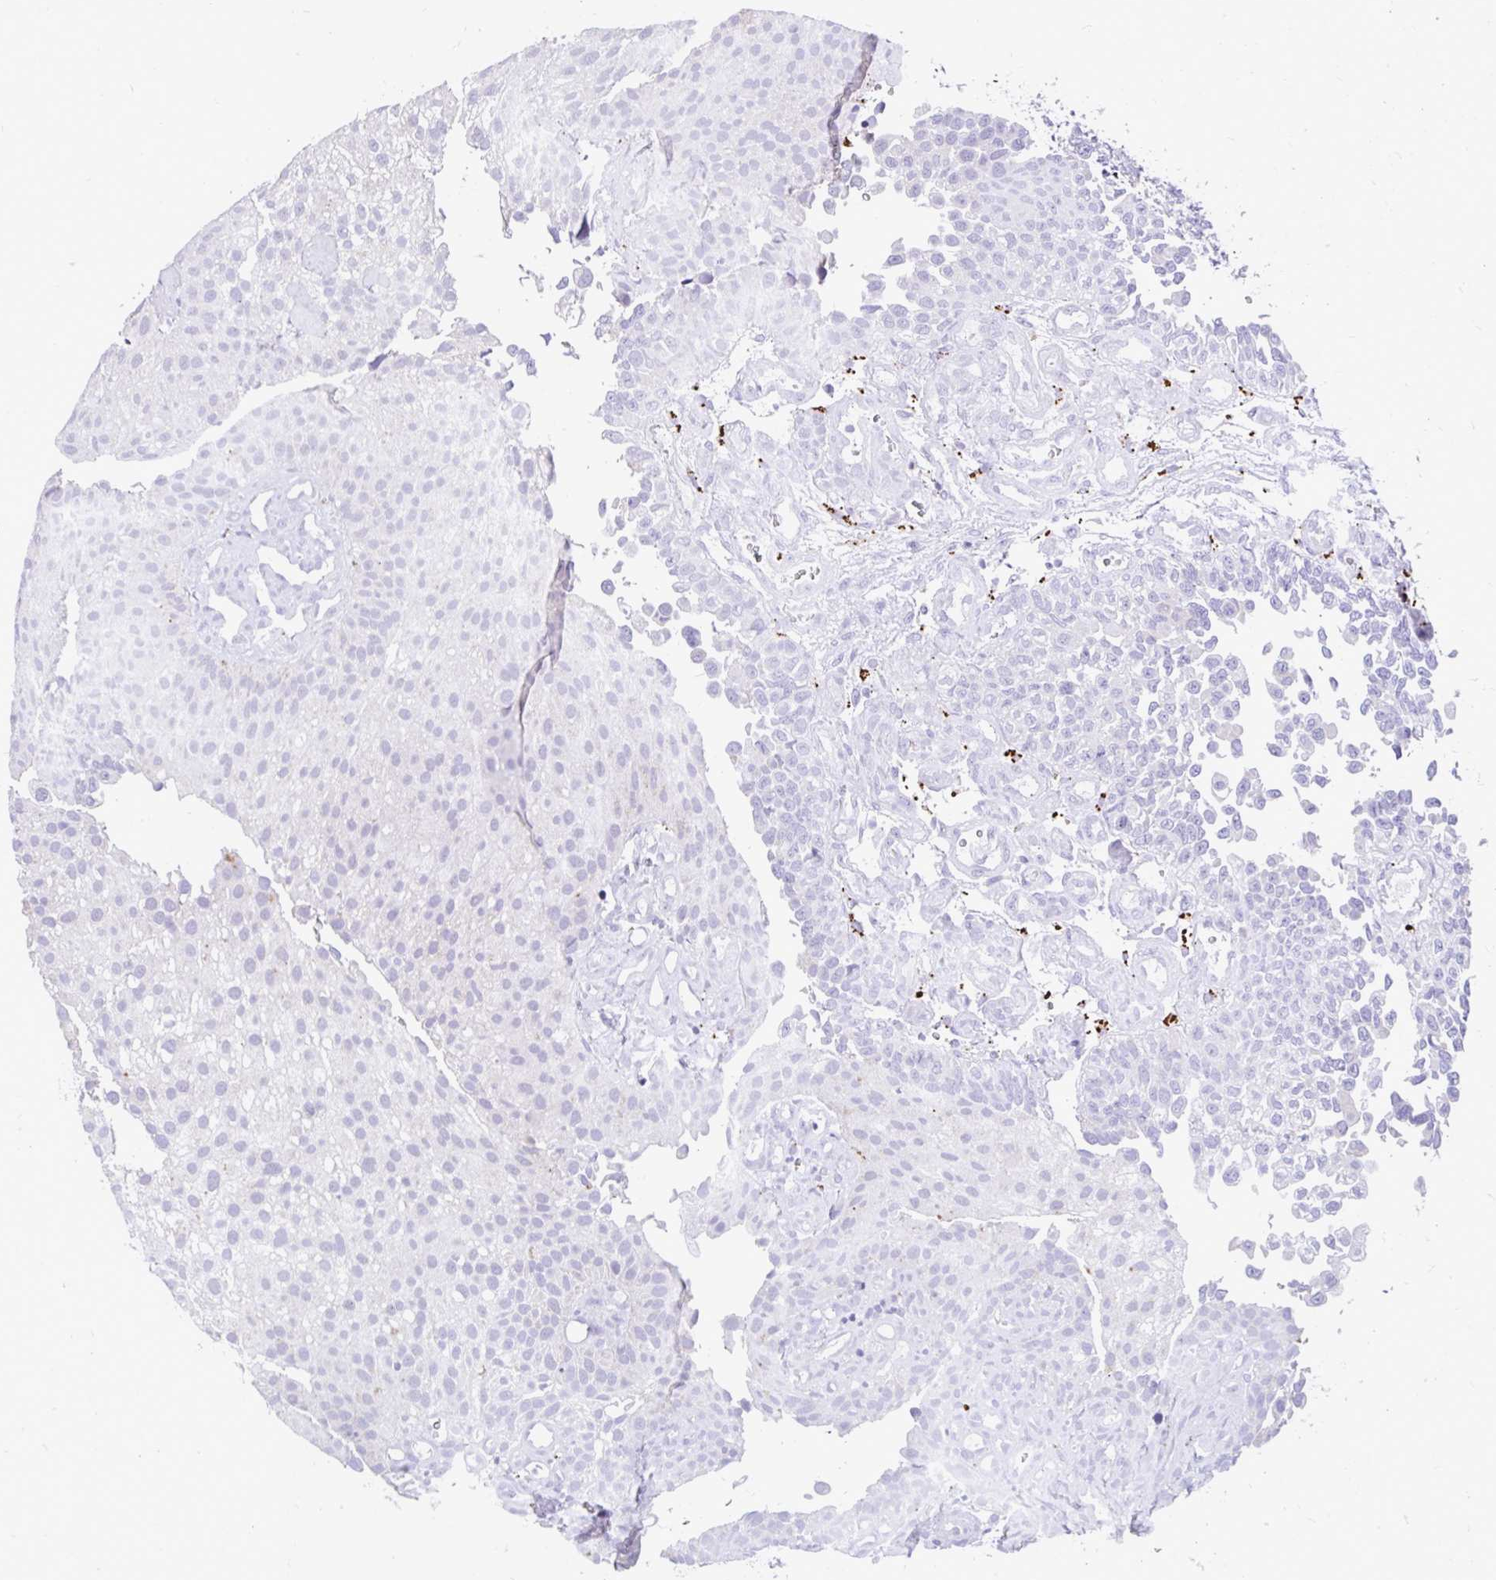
{"staining": {"intensity": "negative", "quantity": "none", "location": "none"}, "tissue": "urothelial cancer", "cell_type": "Tumor cells", "image_type": "cancer", "snomed": [{"axis": "morphology", "description": "Urothelial carcinoma, NOS"}, {"axis": "topography", "description": "Urinary bladder"}], "caption": "Immunohistochemistry (IHC) of transitional cell carcinoma reveals no positivity in tumor cells. (DAB IHC visualized using brightfield microscopy, high magnification).", "gene": "INTS5", "patient": {"sex": "male", "age": 87}}